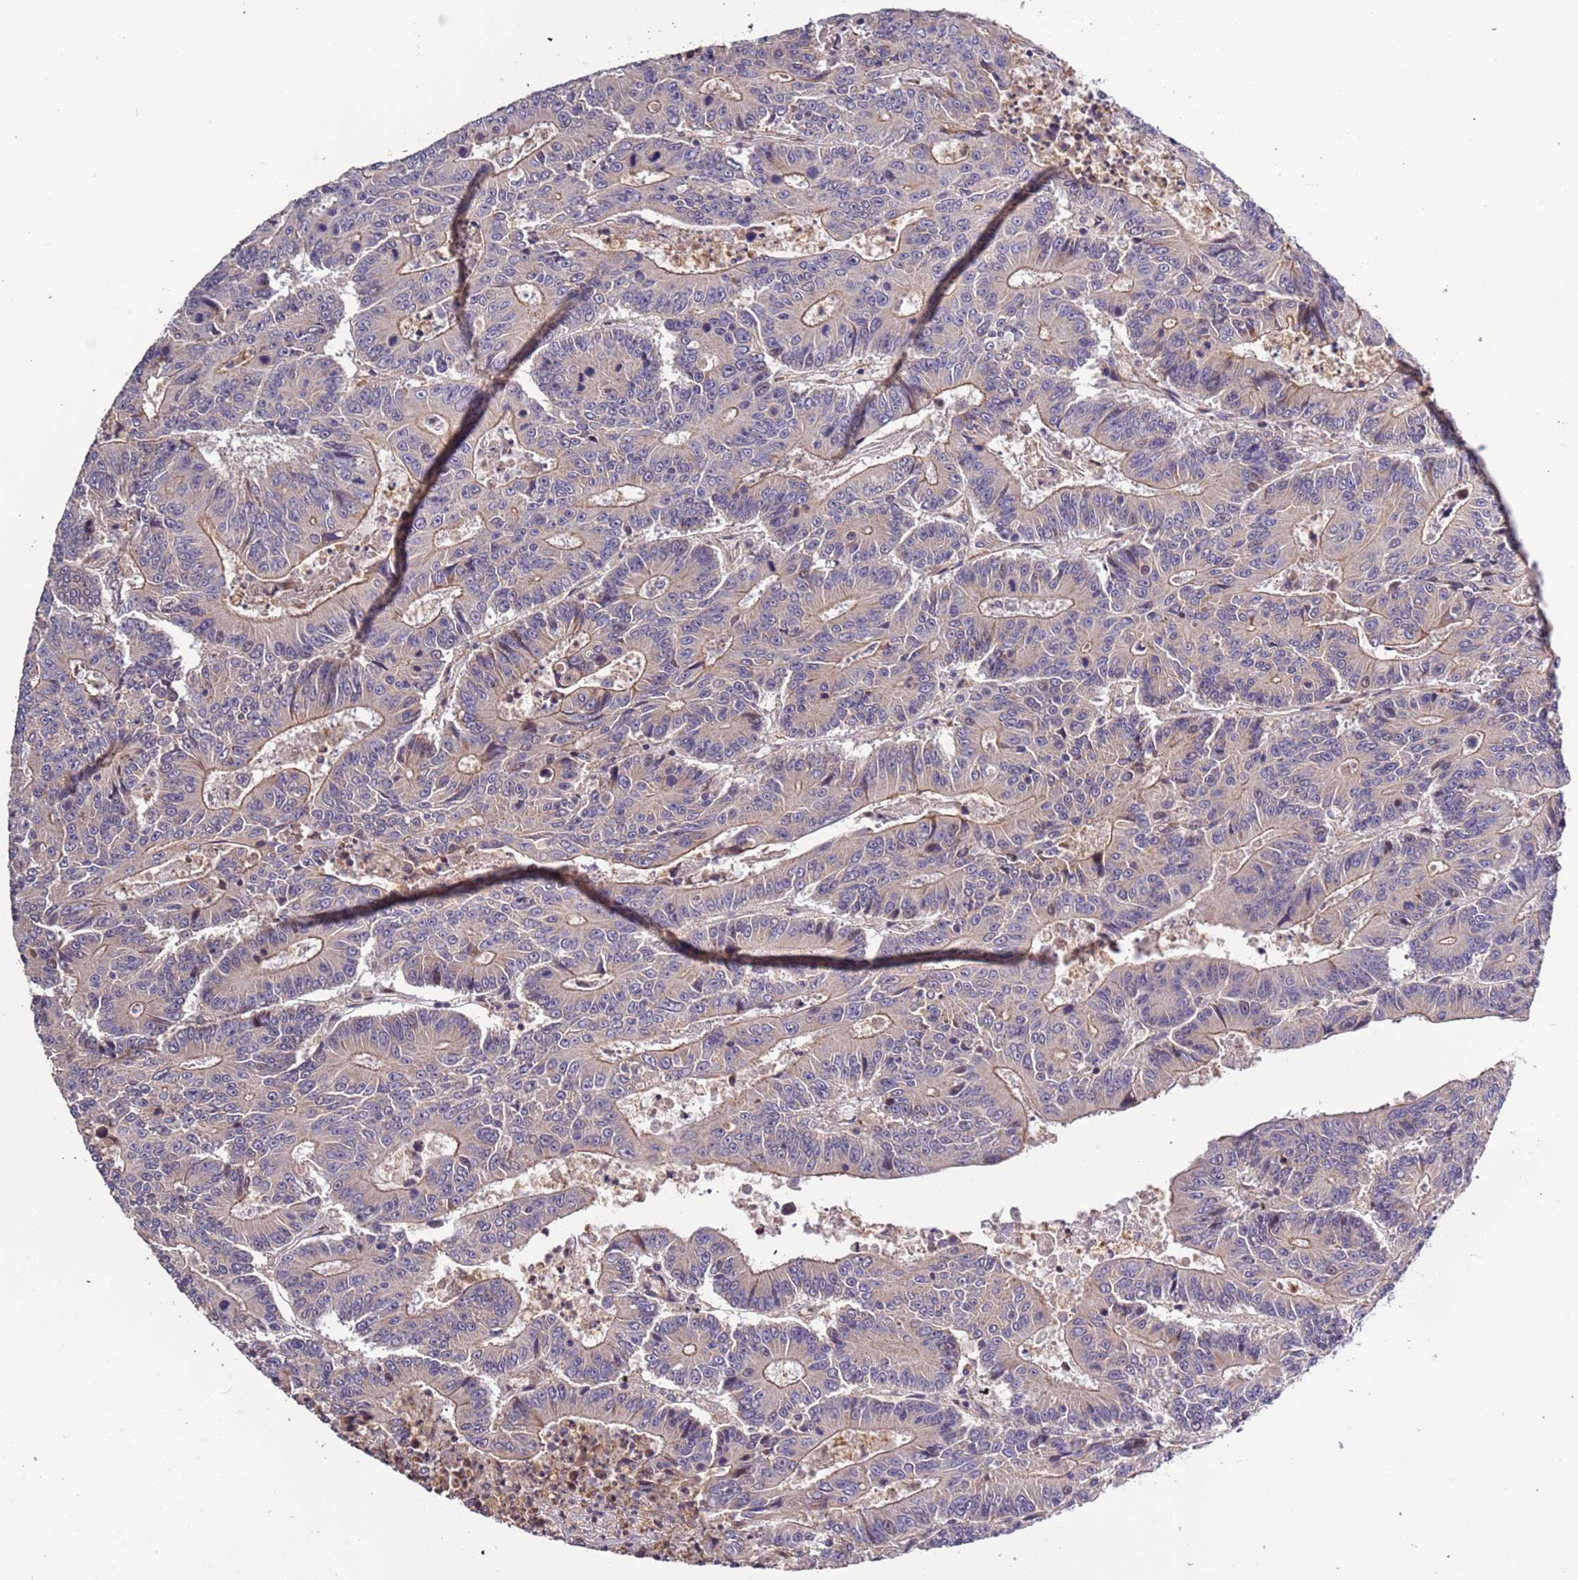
{"staining": {"intensity": "moderate", "quantity": "25%-75%", "location": "cytoplasmic/membranous"}, "tissue": "colorectal cancer", "cell_type": "Tumor cells", "image_type": "cancer", "snomed": [{"axis": "morphology", "description": "Adenocarcinoma, NOS"}, {"axis": "topography", "description": "Colon"}], "caption": "Human colorectal cancer (adenocarcinoma) stained with a brown dye exhibits moderate cytoplasmic/membranous positive positivity in approximately 25%-75% of tumor cells.", "gene": "LAMB4", "patient": {"sex": "male", "age": 83}}